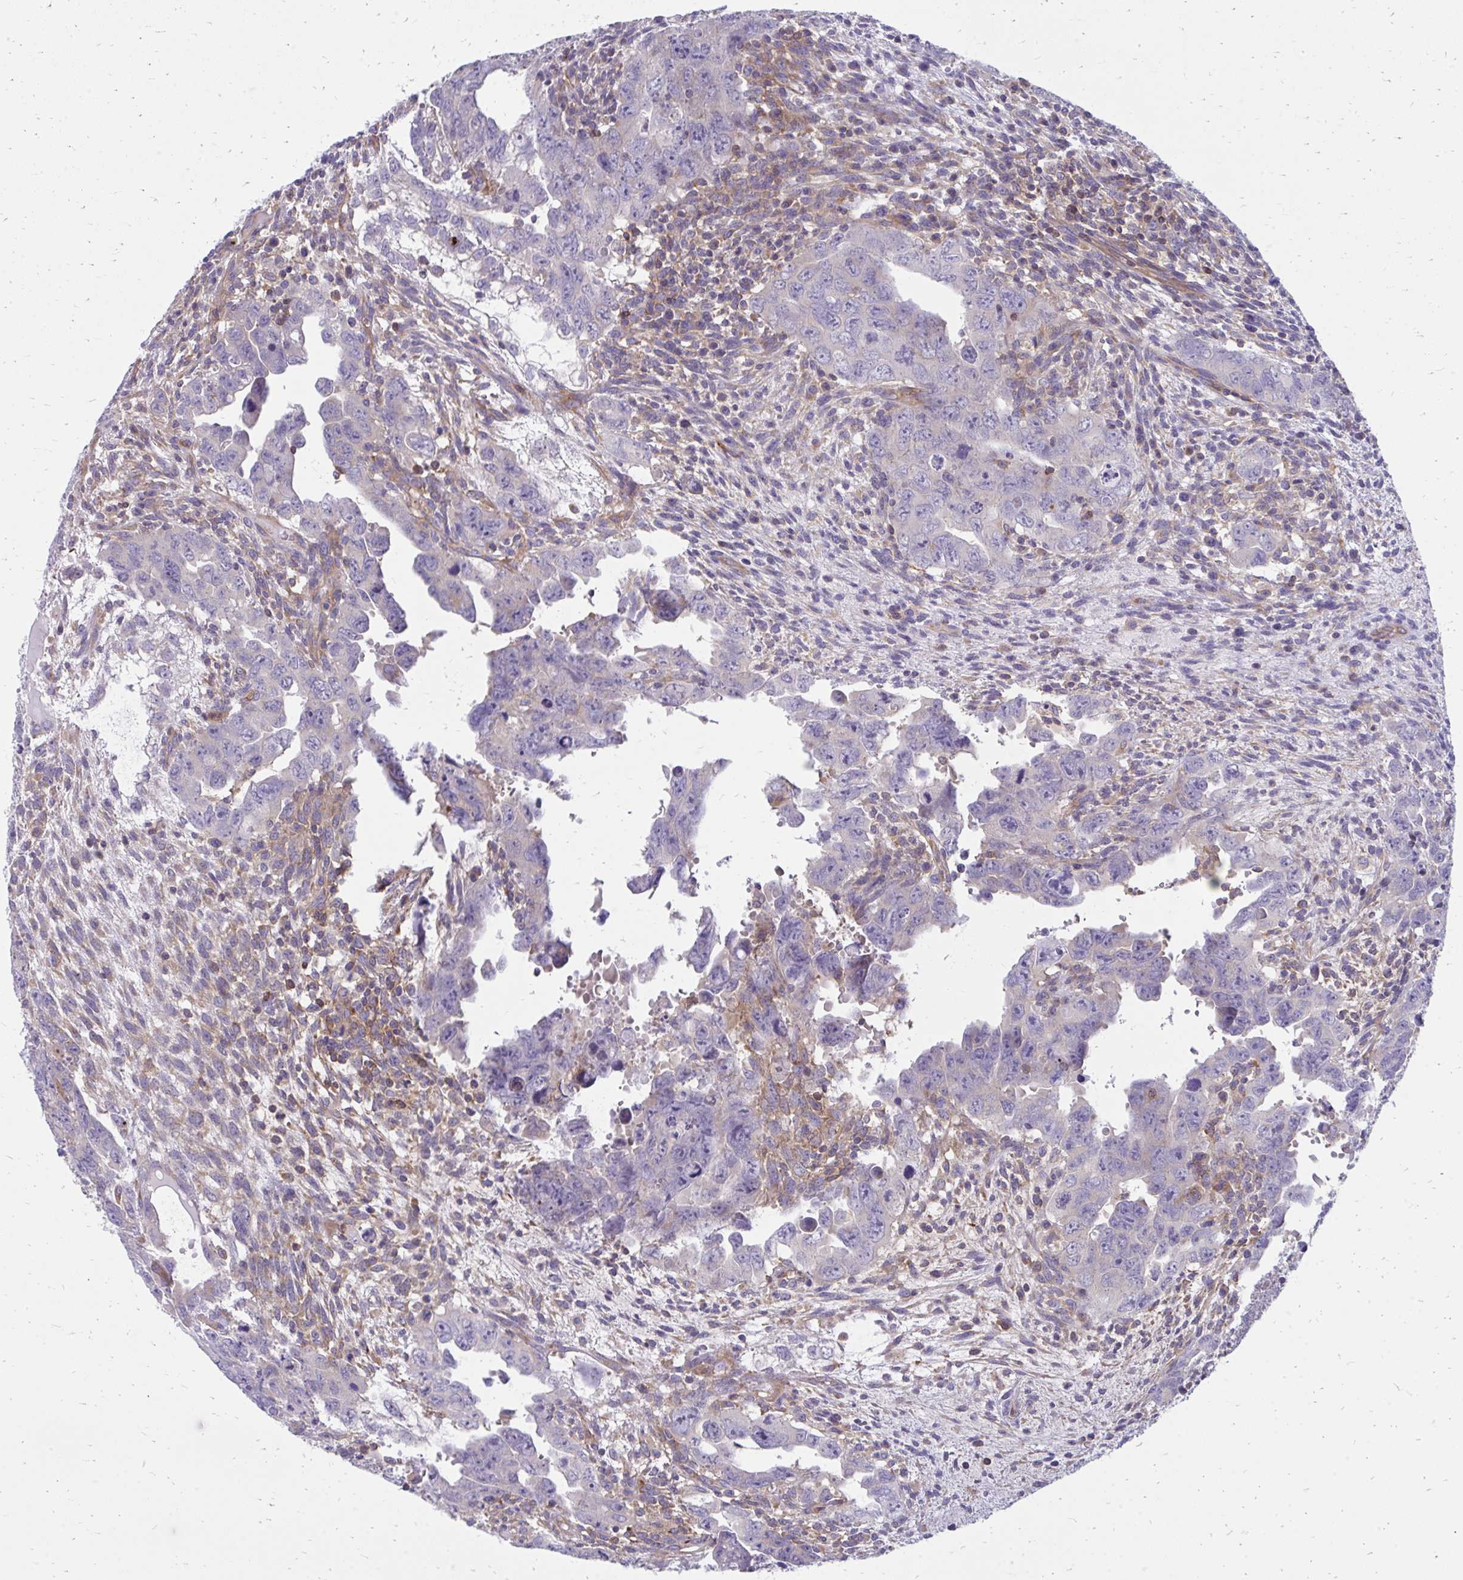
{"staining": {"intensity": "negative", "quantity": "none", "location": "none"}, "tissue": "testis cancer", "cell_type": "Tumor cells", "image_type": "cancer", "snomed": [{"axis": "morphology", "description": "Carcinoma, Embryonal, NOS"}, {"axis": "topography", "description": "Testis"}], "caption": "Tumor cells show no significant protein positivity in testis embryonal carcinoma. (DAB immunohistochemistry, high magnification).", "gene": "ASAP1", "patient": {"sex": "male", "age": 24}}